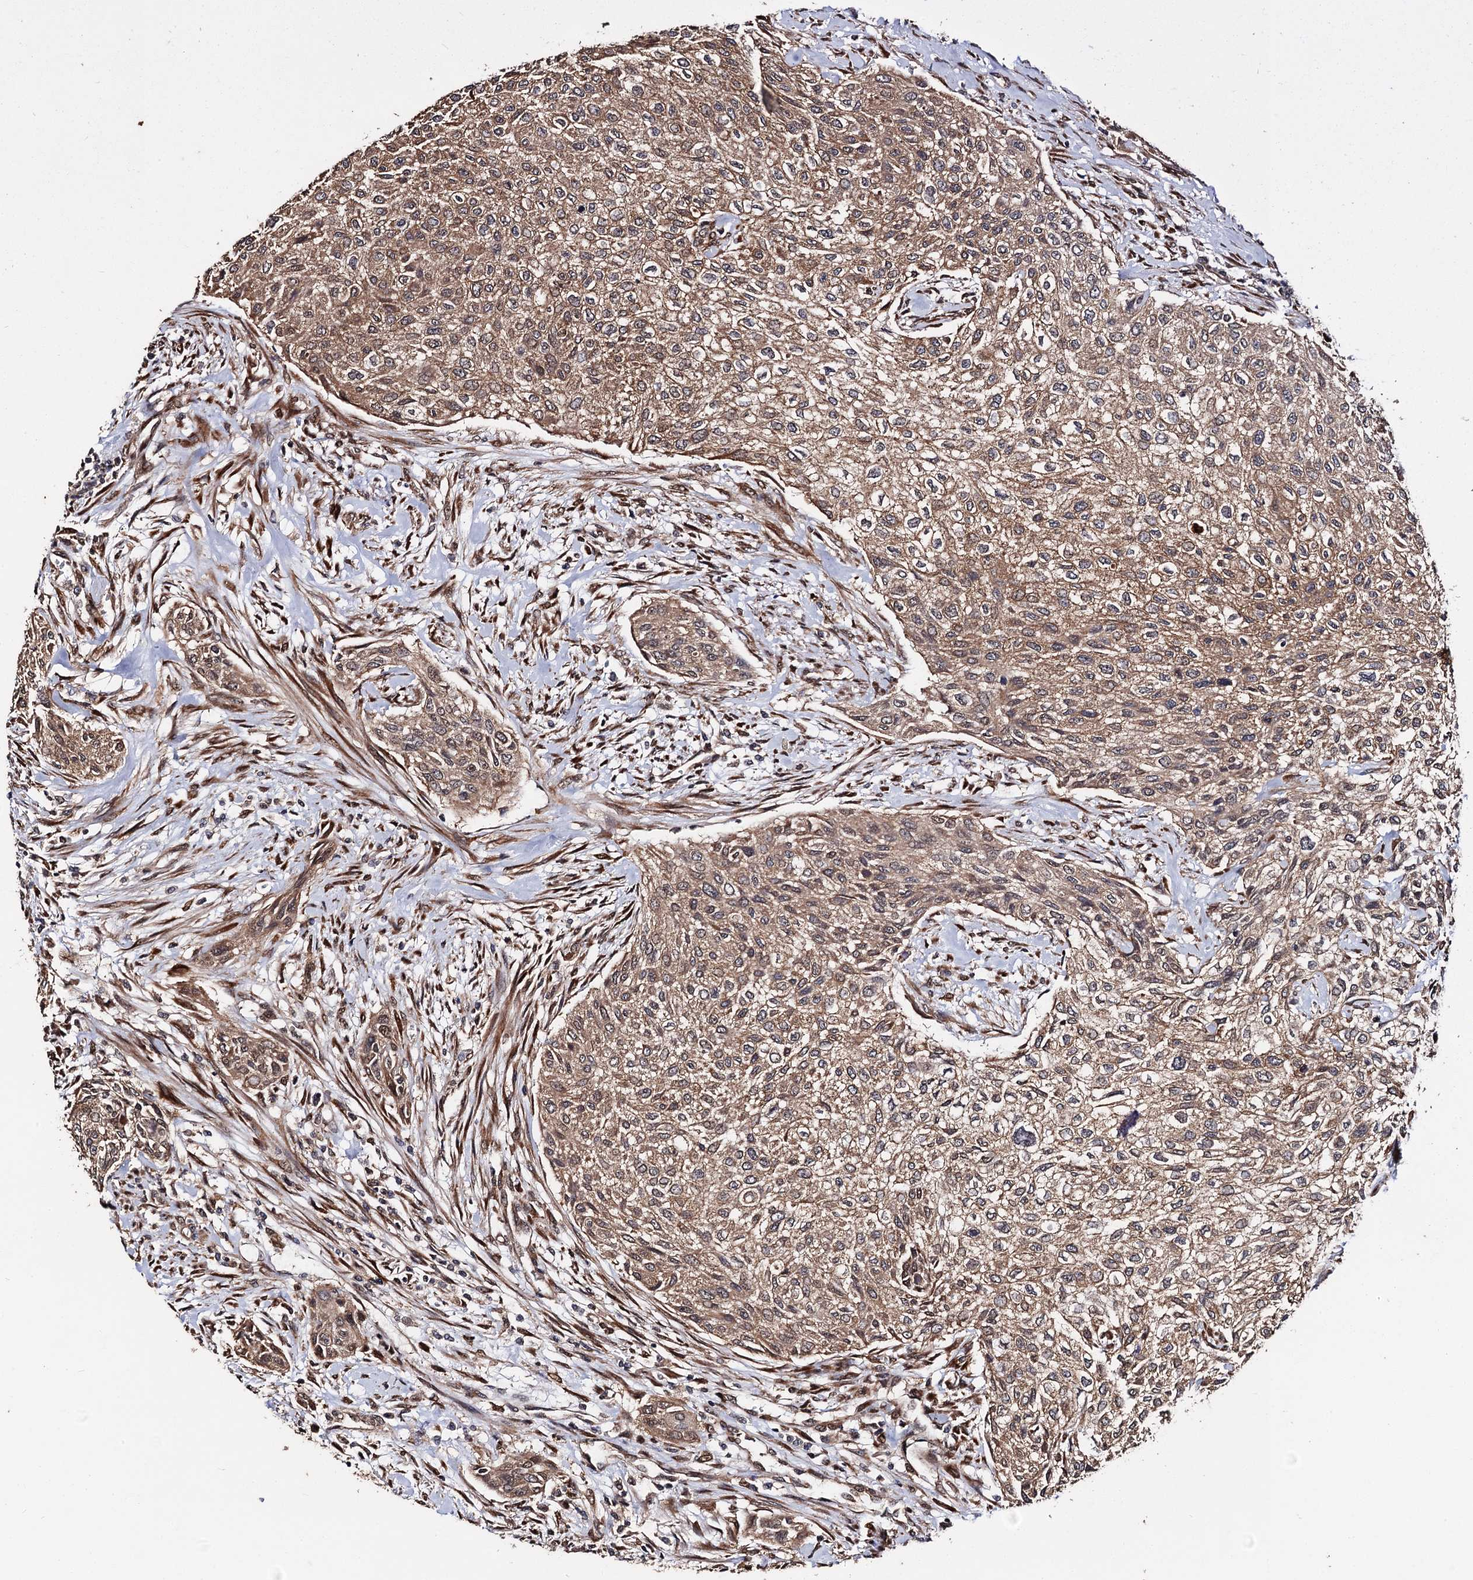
{"staining": {"intensity": "moderate", "quantity": ">75%", "location": "cytoplasmic/membranous"}, "tissue": "urothelial cancer", "cell_type": "Tumor cells", "image_type": "cancer", "snomed": [{"axis": "morphology", "description": "Normal tissue, NOS"}, {"axis": "morphology", "description": "Urothelial carcinoma, NOS"}, {"axis": "topography", "description": "Urinary bladder"}, {"axis": "topography", "description": "Peripheral nerve tissue"}], "caption": "This image demonstrates IHC staining of transitional cell carcinoma, with medium moderate cytoplasmic/membranous expression in approximately >75% of tumor cells.", "gene": "MIER2", "patient": {"sex": "male", "age": 35}}